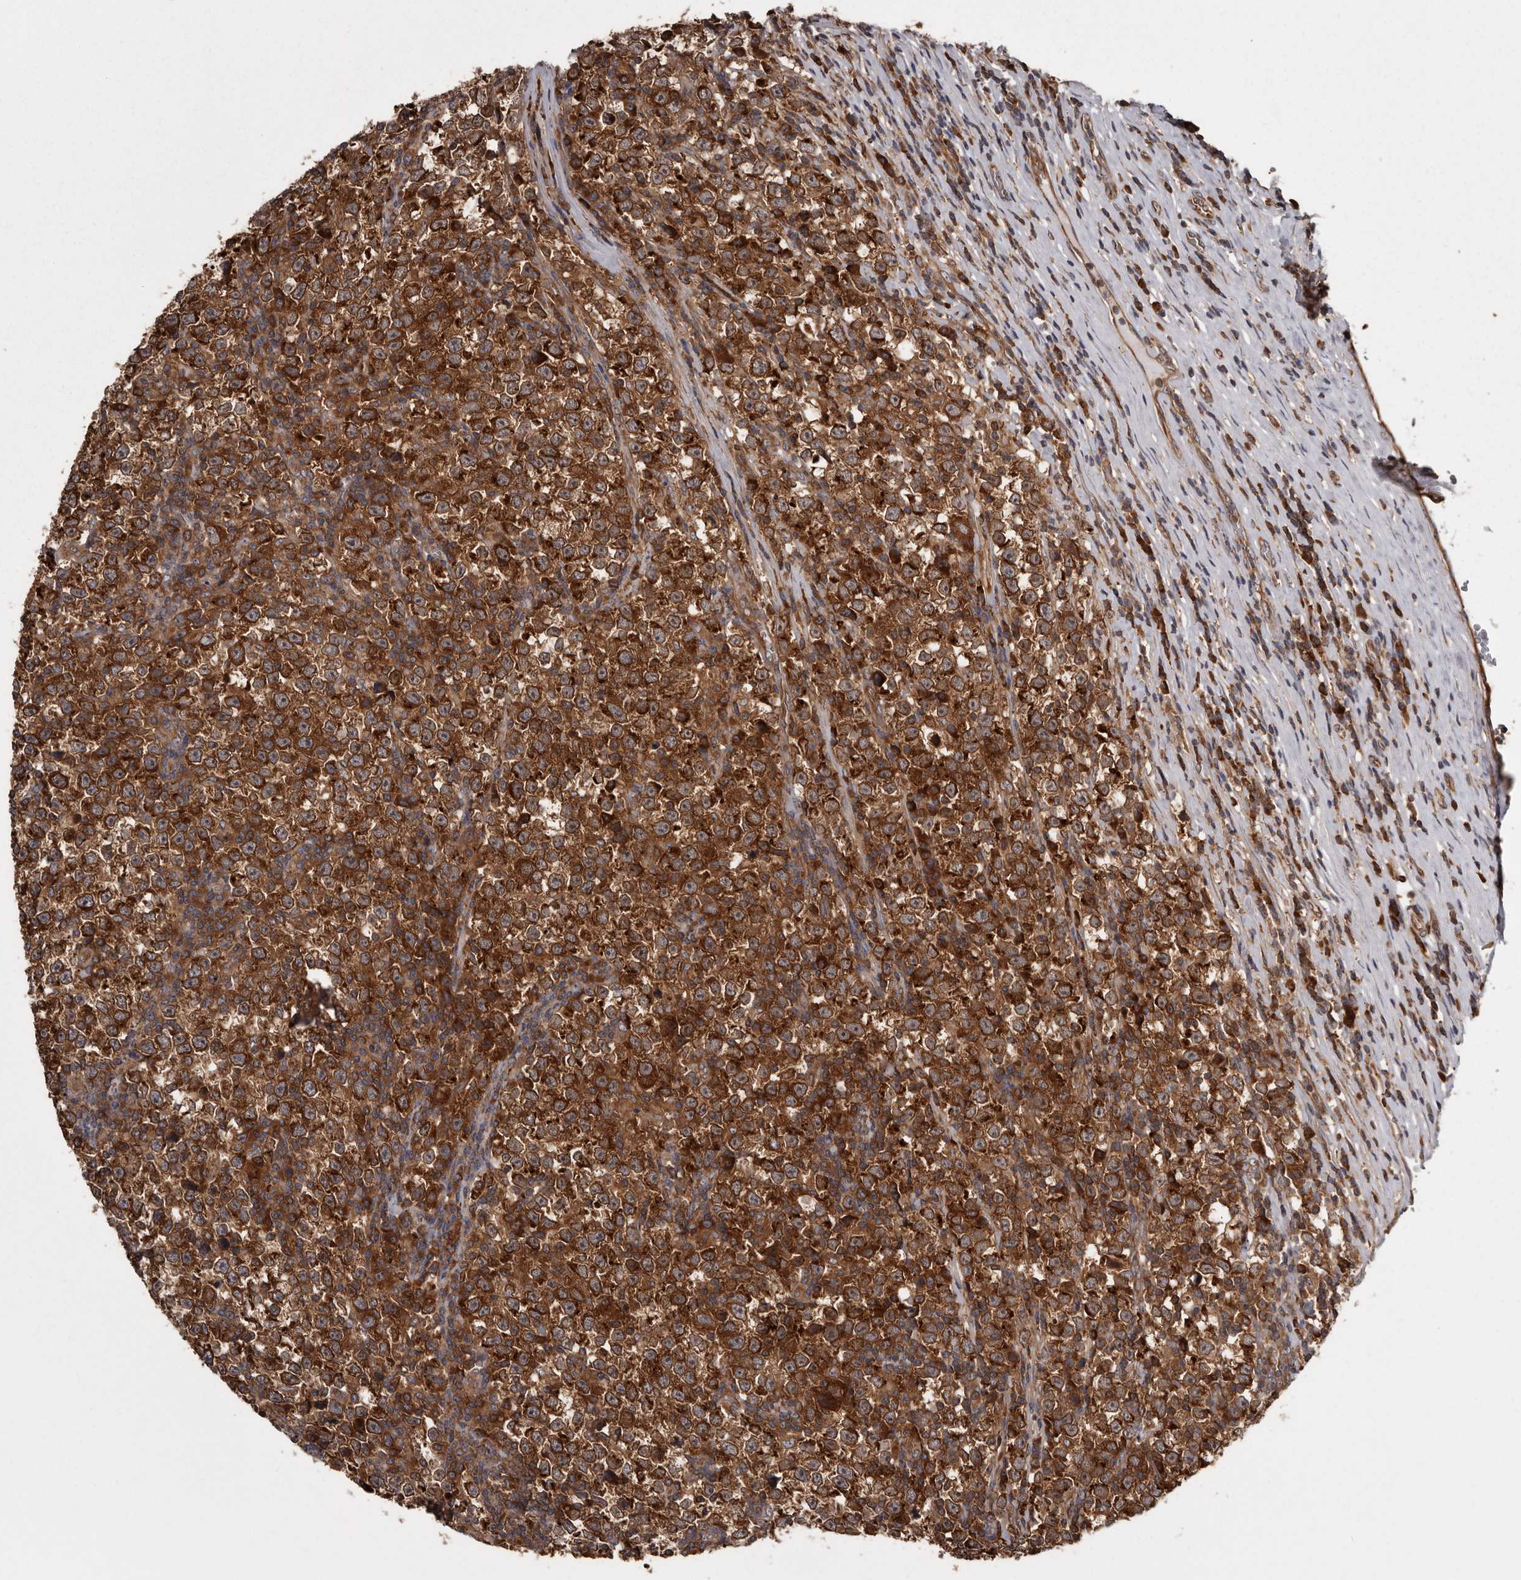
{"staining": {"intensity": "strong", "quantity": ">75%", "location": "cytoplasmic/membranous"}, "tissue": "testis cancer", "cell_type": "Tumor cells", "image_type": "cancer", "snomed": [{"axis": "morphology", "description": "Normal tissue, NOS"}, {"axis": "morphology", "description": "Seminoma, NOS"}, {"axis": "topography", "description": "Testis"}], "caption": "Brown immunohistochemical staining in human seminoma (testis) exhibits strong cytoplasmic/membranous expression in about >75% of tumor cells.", "gene": "DARS1", "patient": {"sex": "male", "age": 43}}